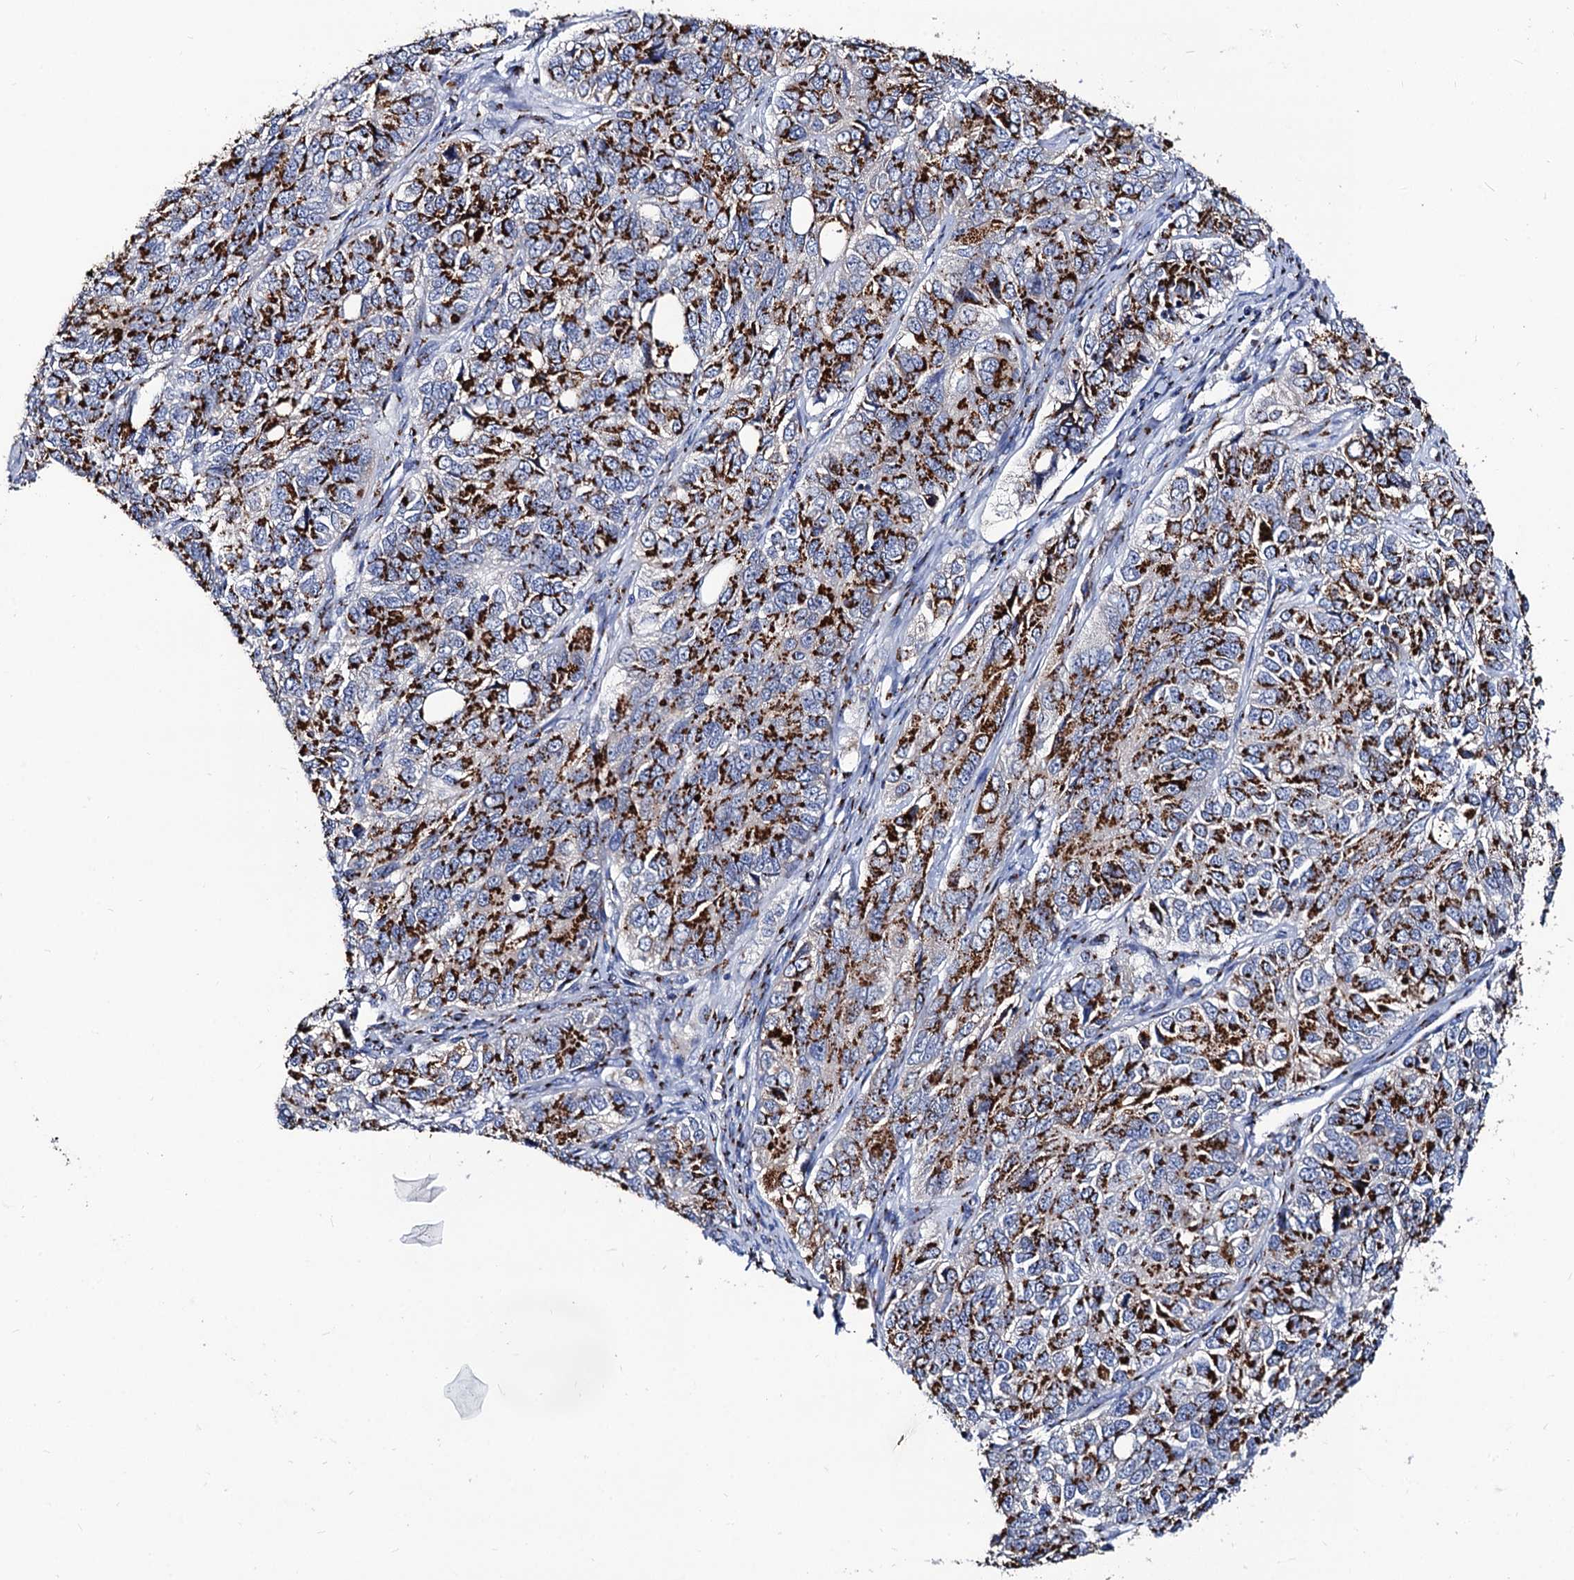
{"staining": {"intensity": "strong", "quantity": ">75%", "location": "cytoplasmic/membranous"}, "tissue": "ovarian cancer", "cell_type": "Tumor cells", "image_type": "cancer", "snomed": [{"axis": "morphology", "description": "Carcinoma, endometroid"}, {"axis": "topography", "description": "Ovary"}], "caption": "A high-resolution histopathology image shows immunohistochemistry (IHC) staining of ovarian cancer (endometroid carcinoma), which shows strong cytoplasmic/membranous expression in about >75% of tumor cells.", "gene": "TM9SF3", "patient": {"sex": "female", "age": 51}}